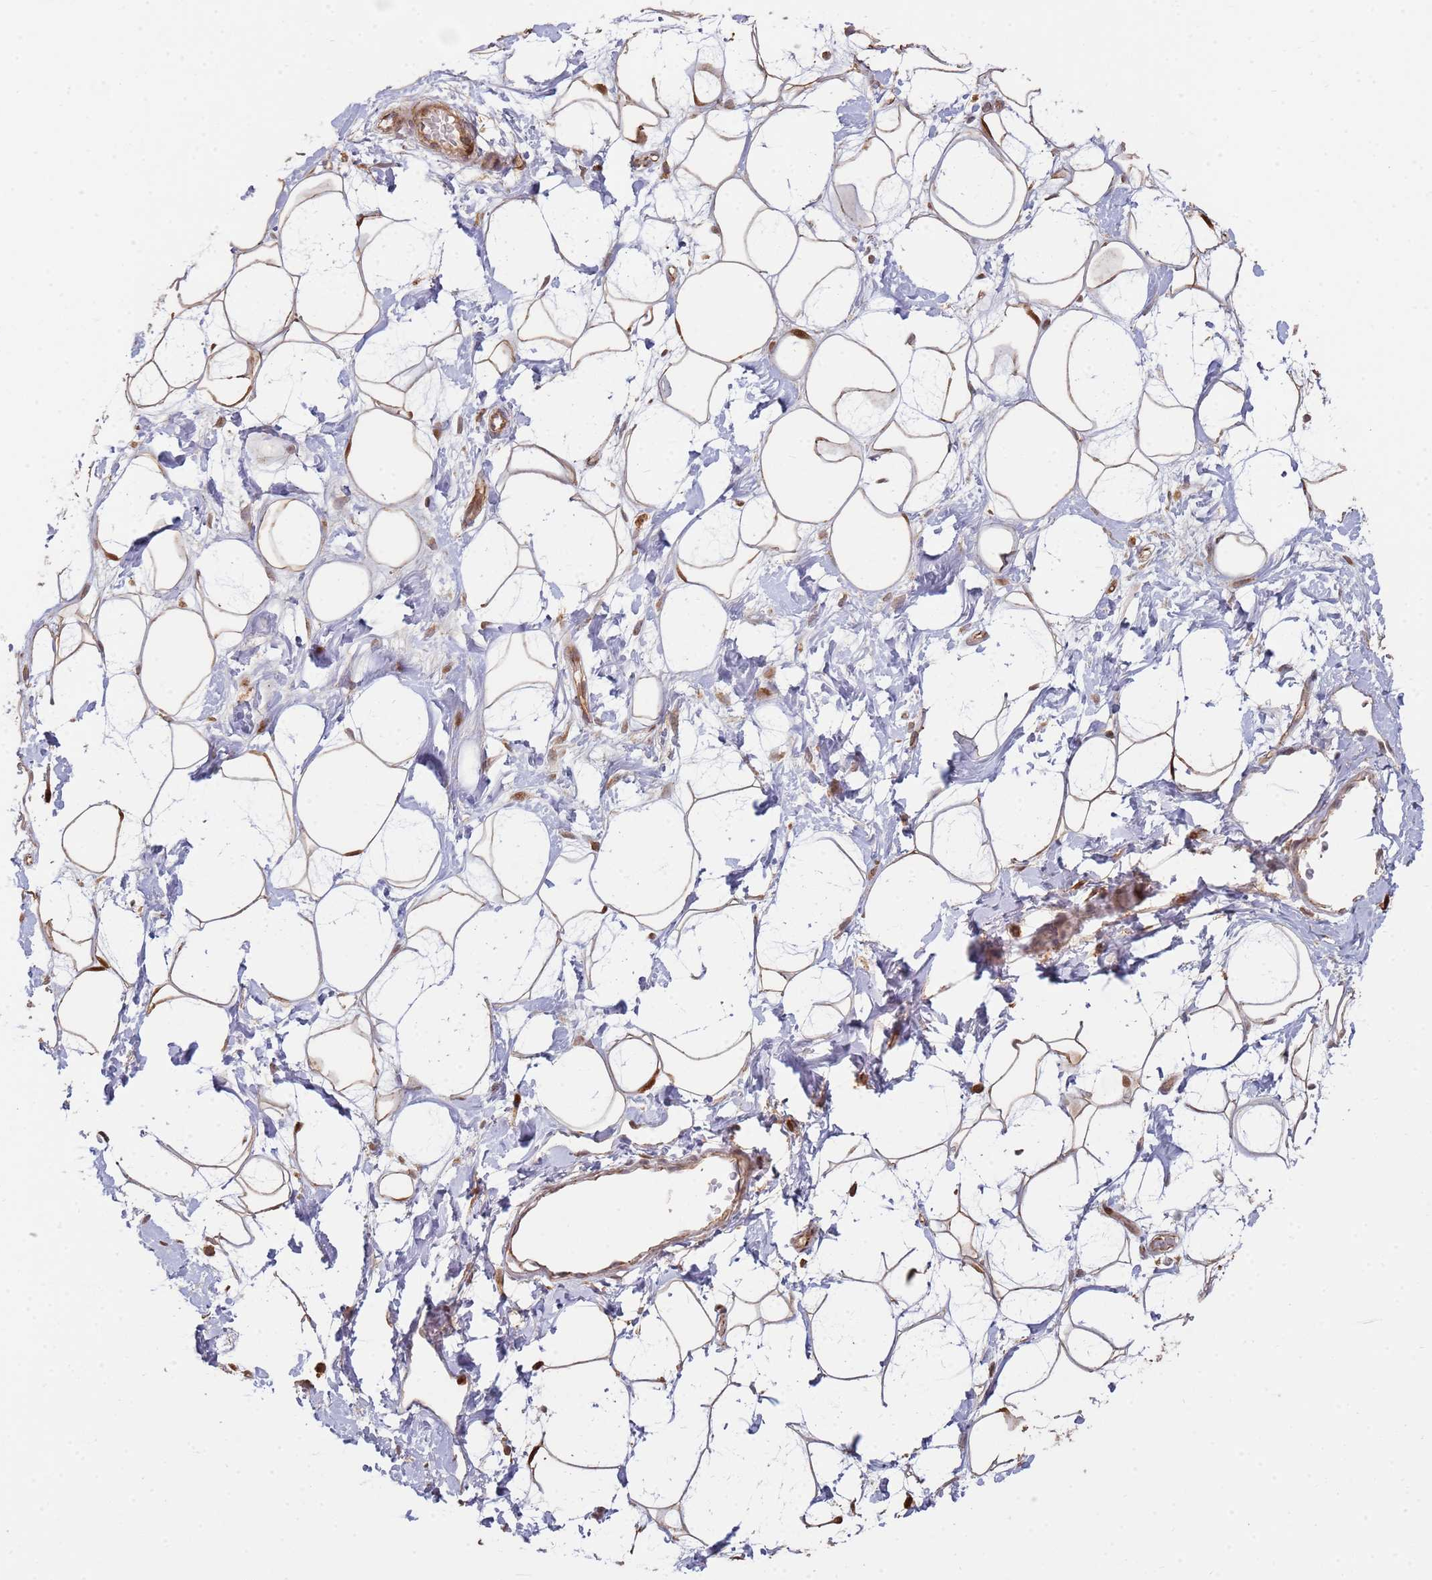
{"staining": {"intensity": "moderate", "quantity": ">75%", "location": "cytoplasmic/membranous"}, "tissue": "adipose tissue", "cell_type": "Adipocytes", "image_type": "normal", "snomed": [{"axis": "morphology", "description": "Normal tissue, NOS"}, {"axis": "topography", "description": "Breast"}], "caption": "This micrograph demonstrates immunohistochemistry (IHC) staining of benign human adipose tissue, with medium moderate cytoplasmic/membranous positivity in approximately >75% of adipocytes.", "gene": "MPEG1", "patient": {"sex": "female", "age": 26}}